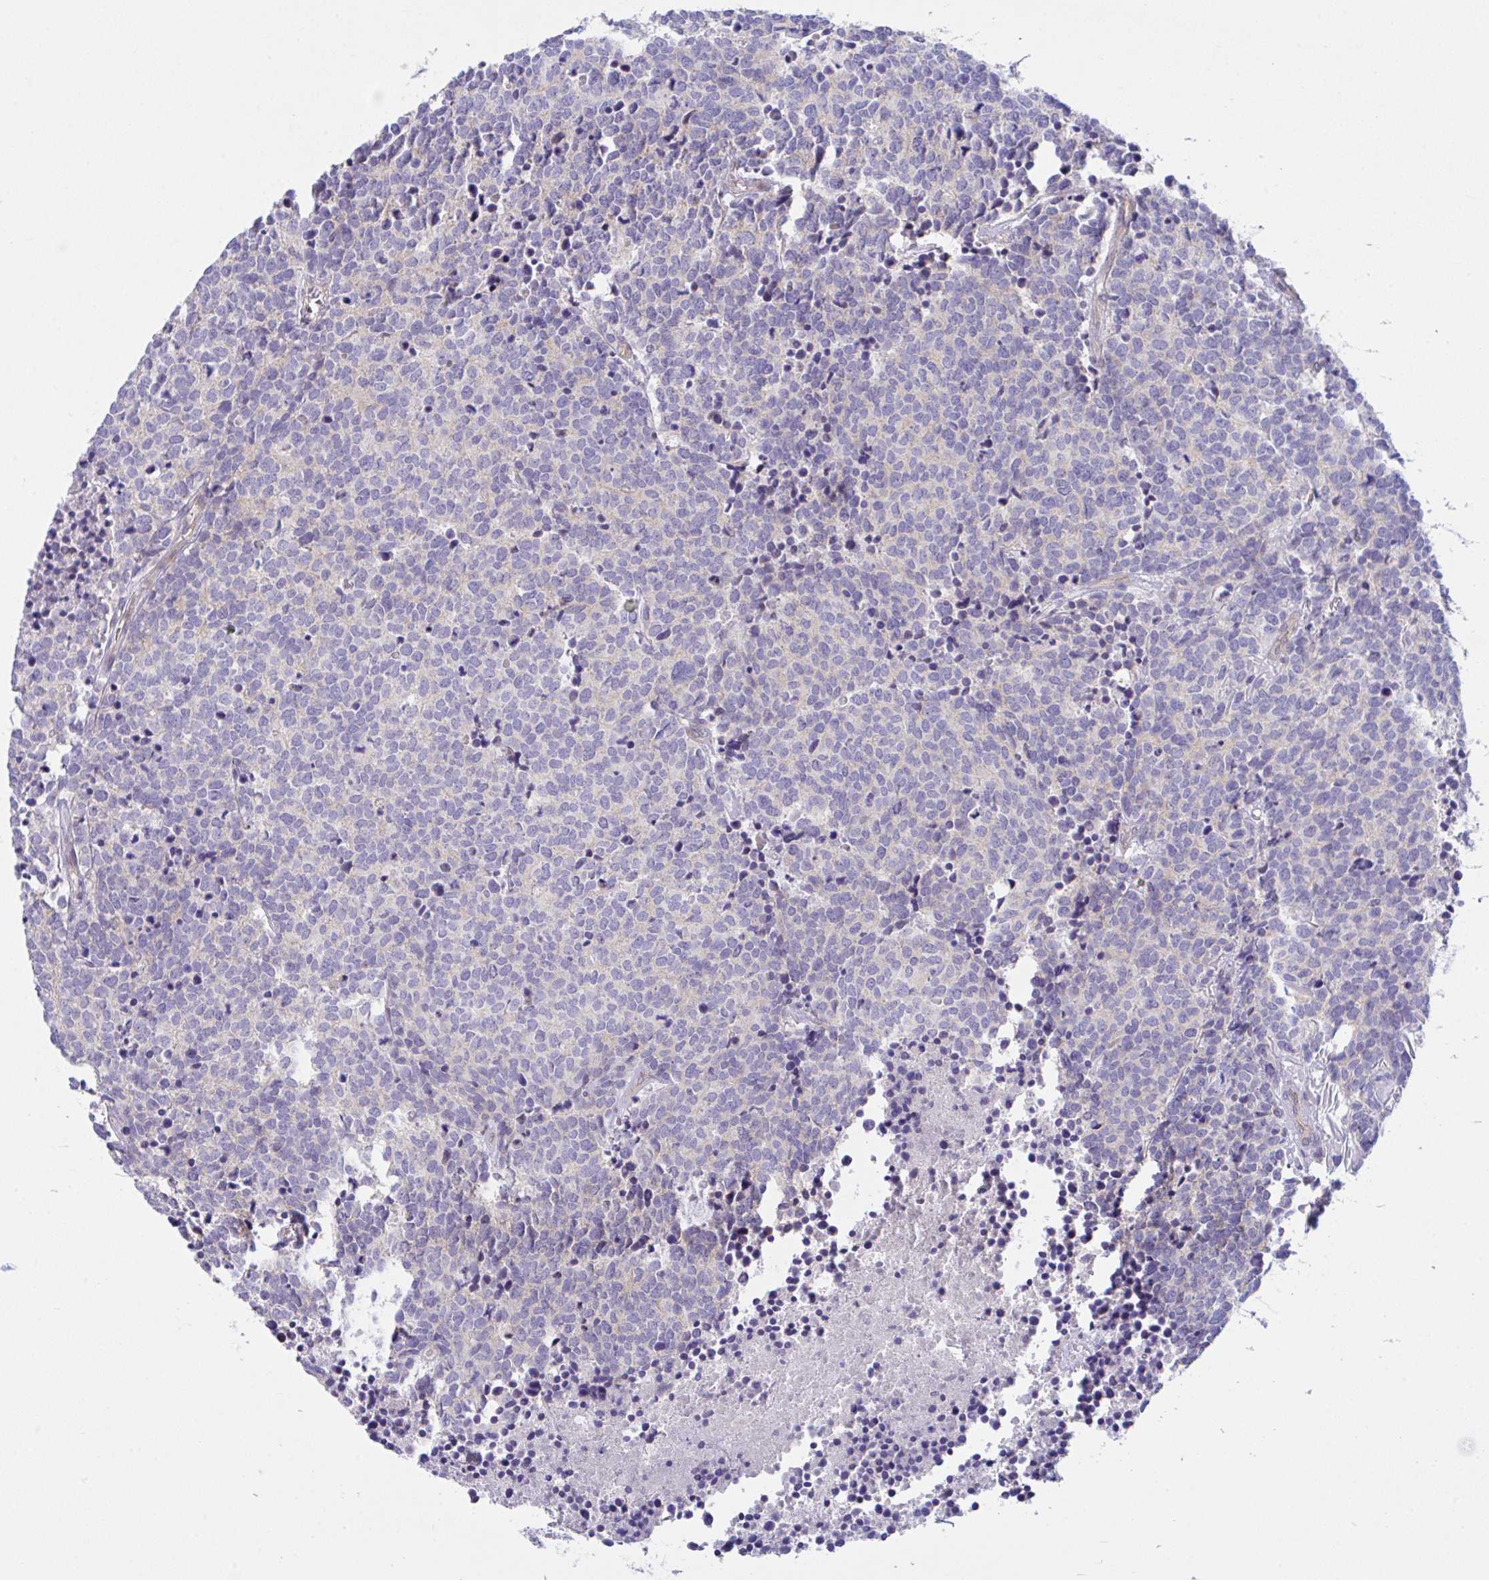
{"staining": {"intensity": "negative", "quantity": "none", "location": "none"}, "tissue": "carcinoid", "cell_type": "Tumor cells", "image_type": "cancer", "snomed": [{"axis": "morphology", "description": "Carcinoid, malignant, NOS"}, {"axis": "topography", "description": "Skin"}], "caption": "Immunohistochemistry (IHC) of human malignant carcinoid reveals no expression in tumor cells.", "gene": "ZBED3", "patient": {"sex": "female", "age": 79}}